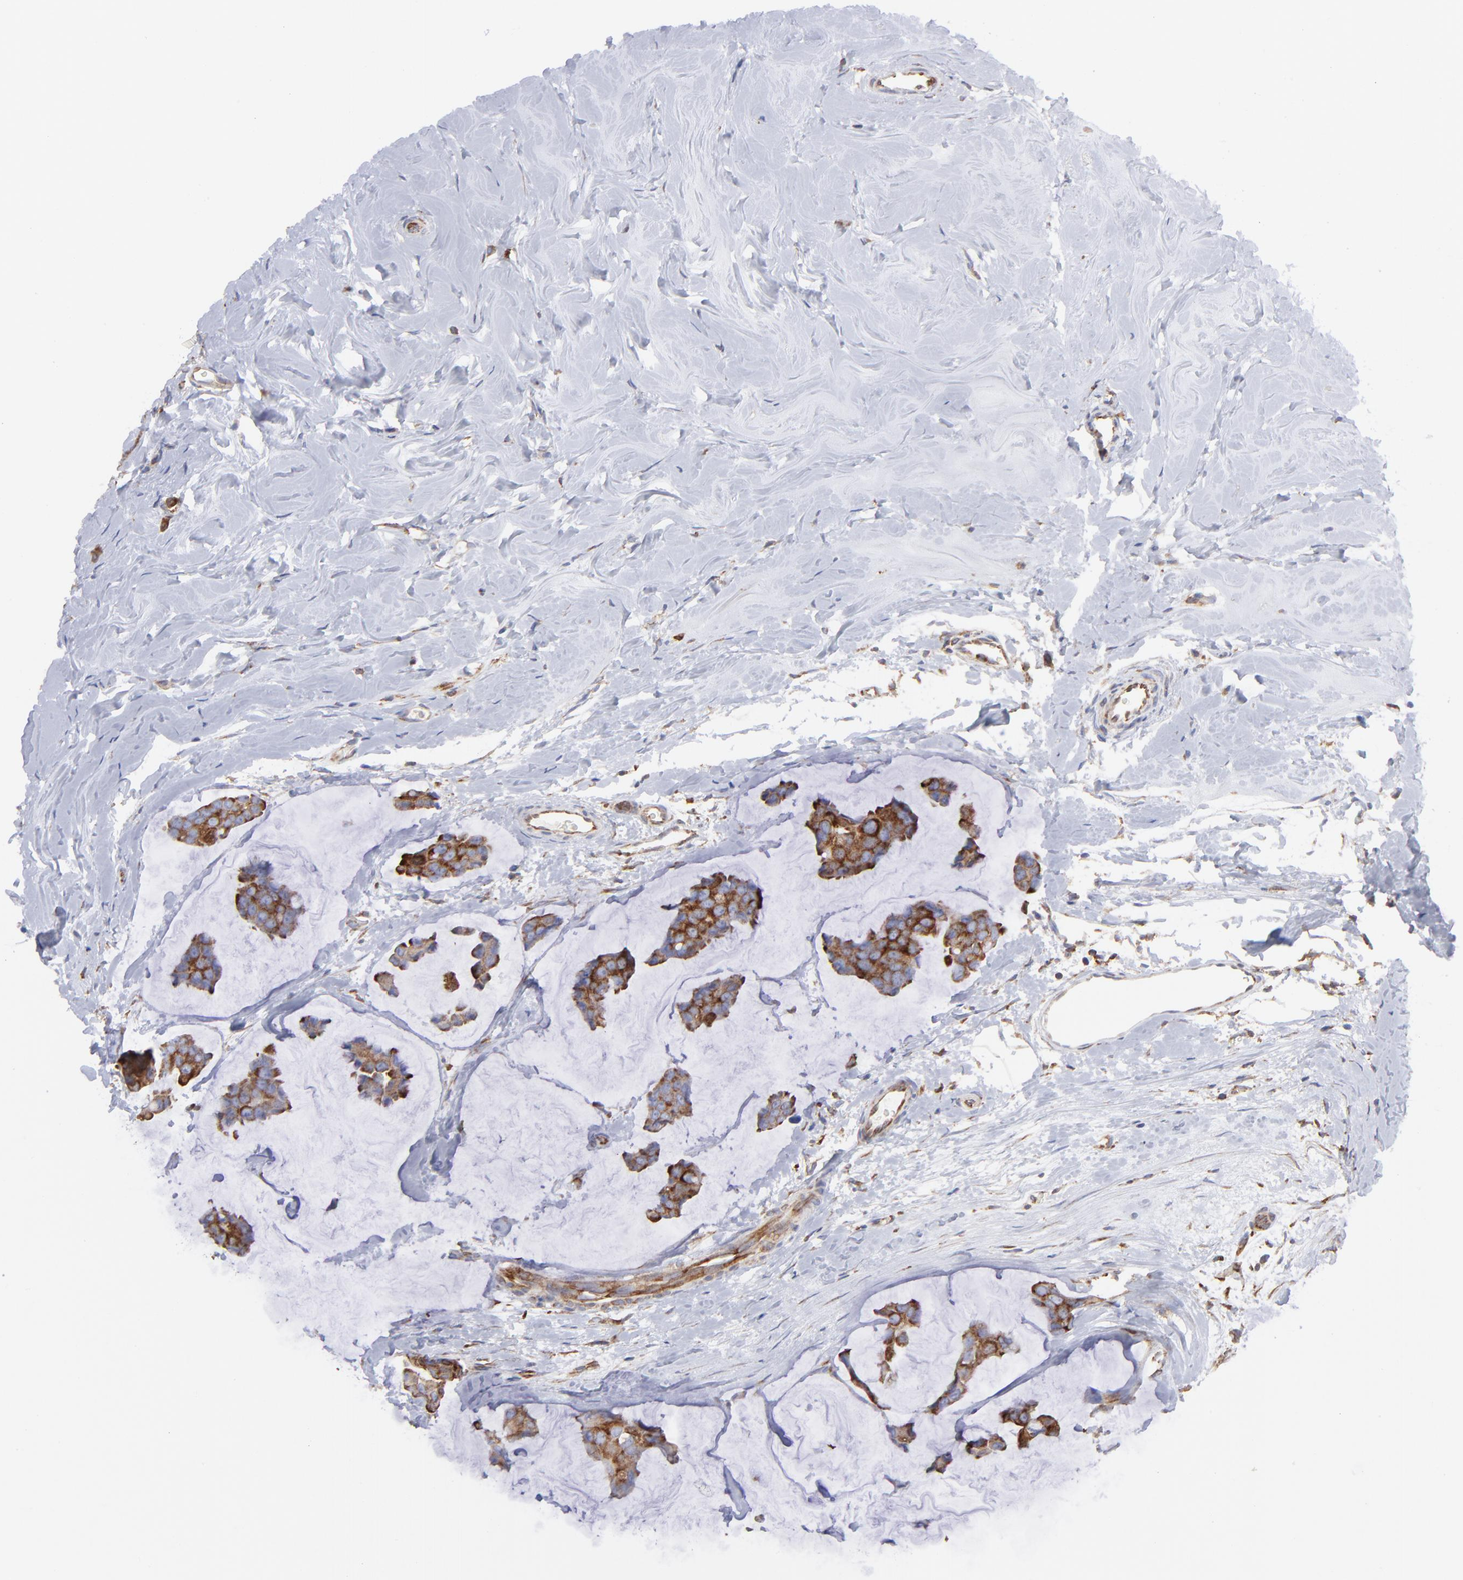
{"staining": {"intensity": "strong", "quantity": ">75%", "location": "cytoplasmic/membranous"}, "tissue": "breast cancer", "cell_type": "Tumor cells", "image_type": "cancer", "snomed": [{"axis": "morphology", "description": "Normal tissue, NOS"}, {"axis": "morphology", "description": "Duct carcinoma"}, {"axis": "topography", "description": "Breast"}], "caption": "Breast intraductal carcinoma stained with immunohistochemistry (IHC) displays strong cytoplasmic/membranous expression in approximately >75% of tumor cells.", "gene": "EIF2AK2", "patient": {"sex": "female", "age": 50}}